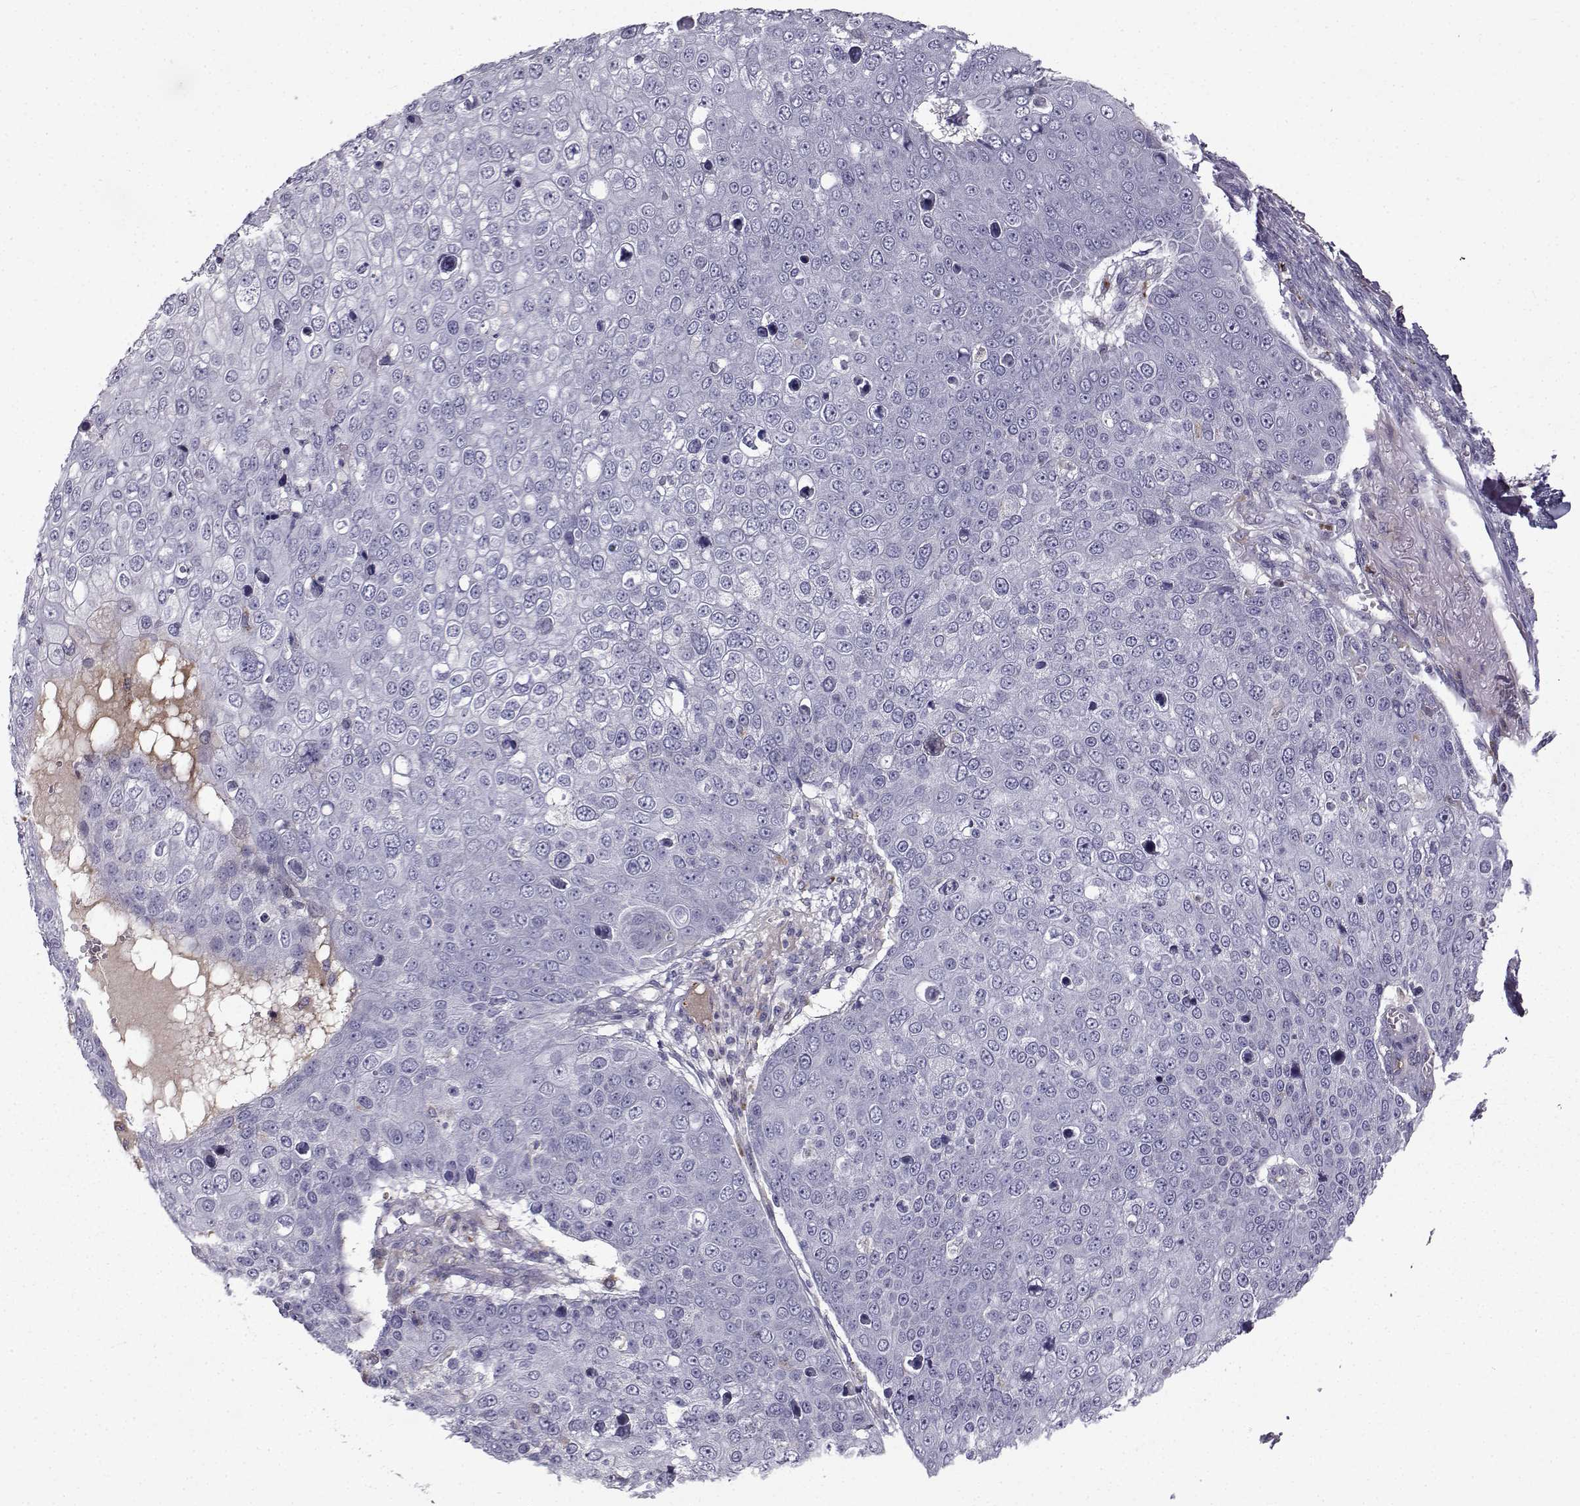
{"staining": {"intensity": "negative", "quantity": "none", "location": "none"}, "tissue": "skin cancer", "cell_type": "Tumor cells", "image_type": "cancer", "snomed": [{"axis": "morphology", "description": "Squamous cell carcinoma, NOS"}, {"axis": "topography", "description": "Skin"}], "caption": "Tumor cells are negative for brown protein staining in squamous cell carcinoma (skin).", "gene": "CALCR", "patient": {"sex": "male", "age": 71}}